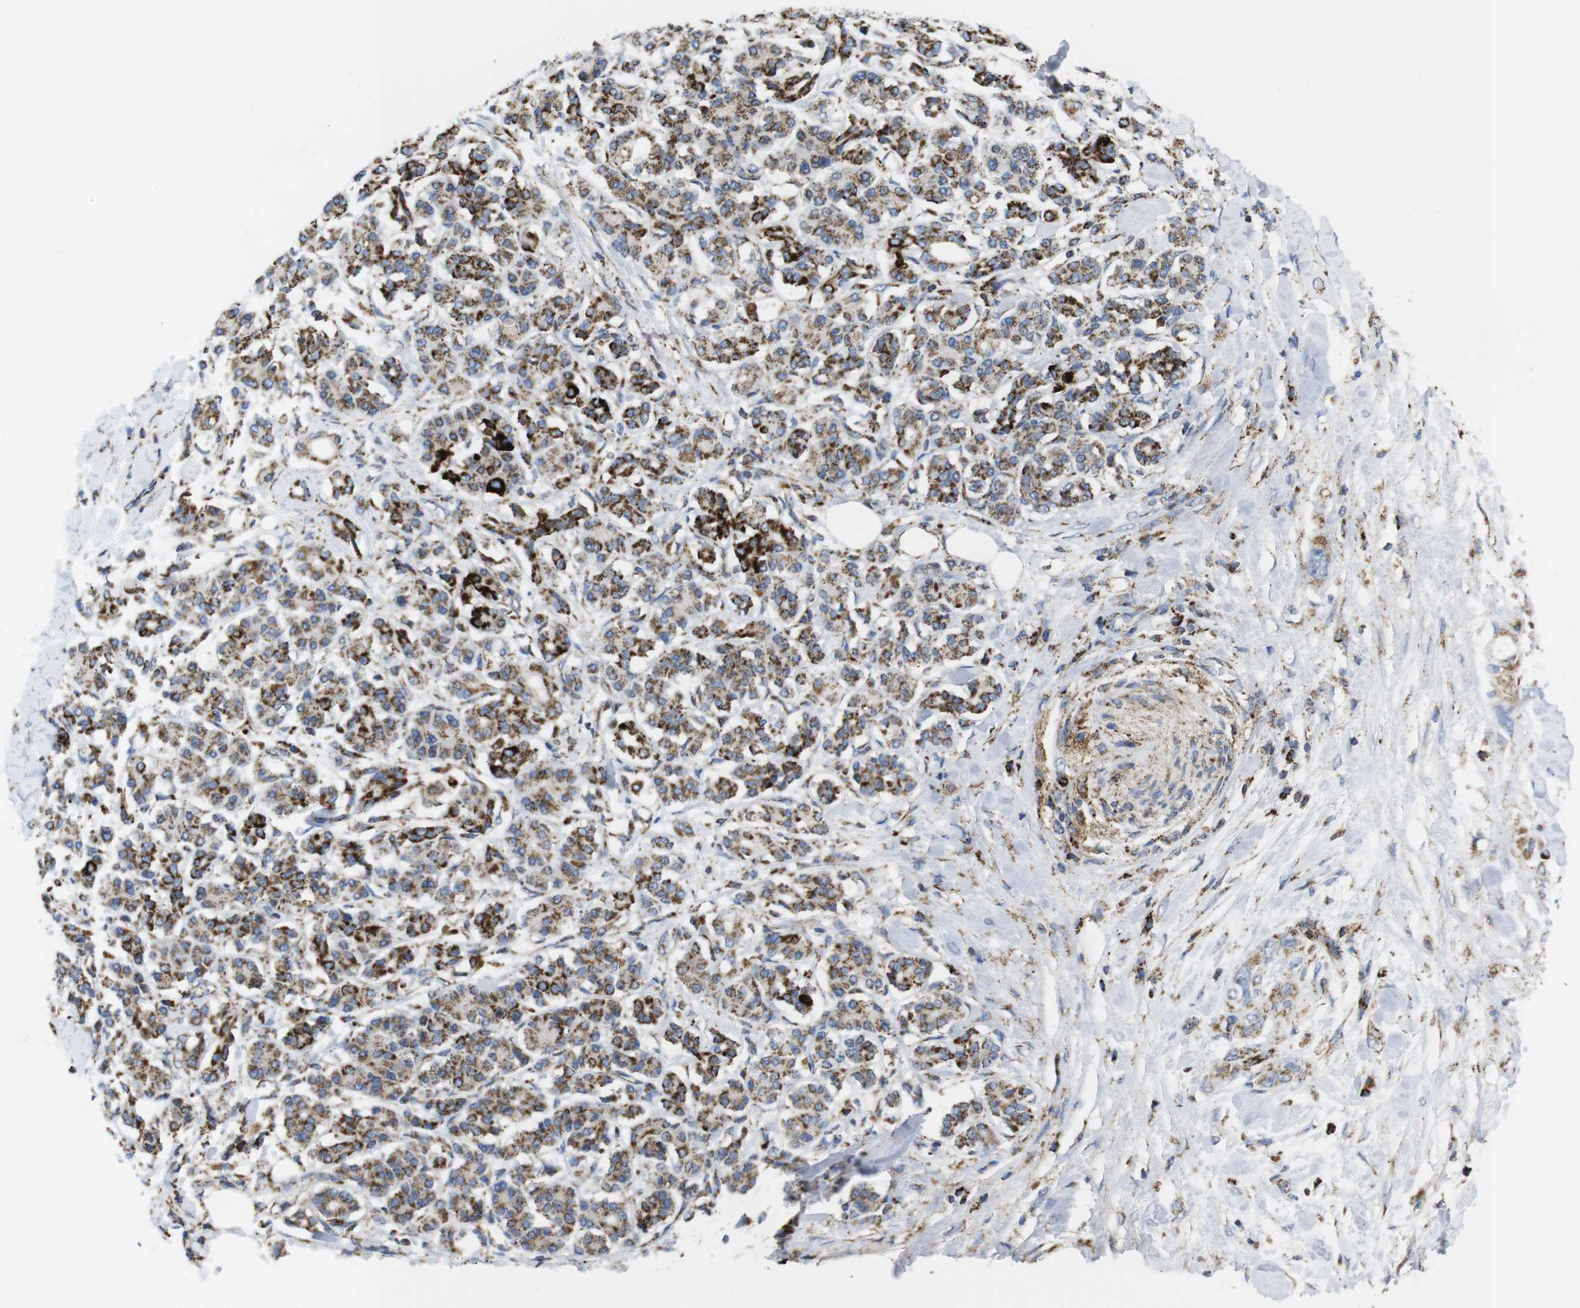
{"staining": {"intensity": "strong", "quantity": ">75%", "location": "cytoplasmic/membranous"}, "tissue": "pancreatic cancer", "cell_type": "Tumor cells", "image_type": "cancer", "snomed": [{"axis": "morphology", "description": "Adenocarcinoma, NOS"}, {"axis": "topography", "description": "Pancreas"}], "caption": "Immunohistochemistry staining of adenocarcinoma (pancreatic), which reveals high levels of strong cytoplasmic/membranous staining in approximately >75% of tumor cells indicating strong cytoplasmic/membranous protein staining. The staining was performed using DAB (brown) for protein detection and nuclei were counterstained in hematoxylin (blue).", "gene": "TMEM192", "patient": {"sex": "female", "age": 56}}